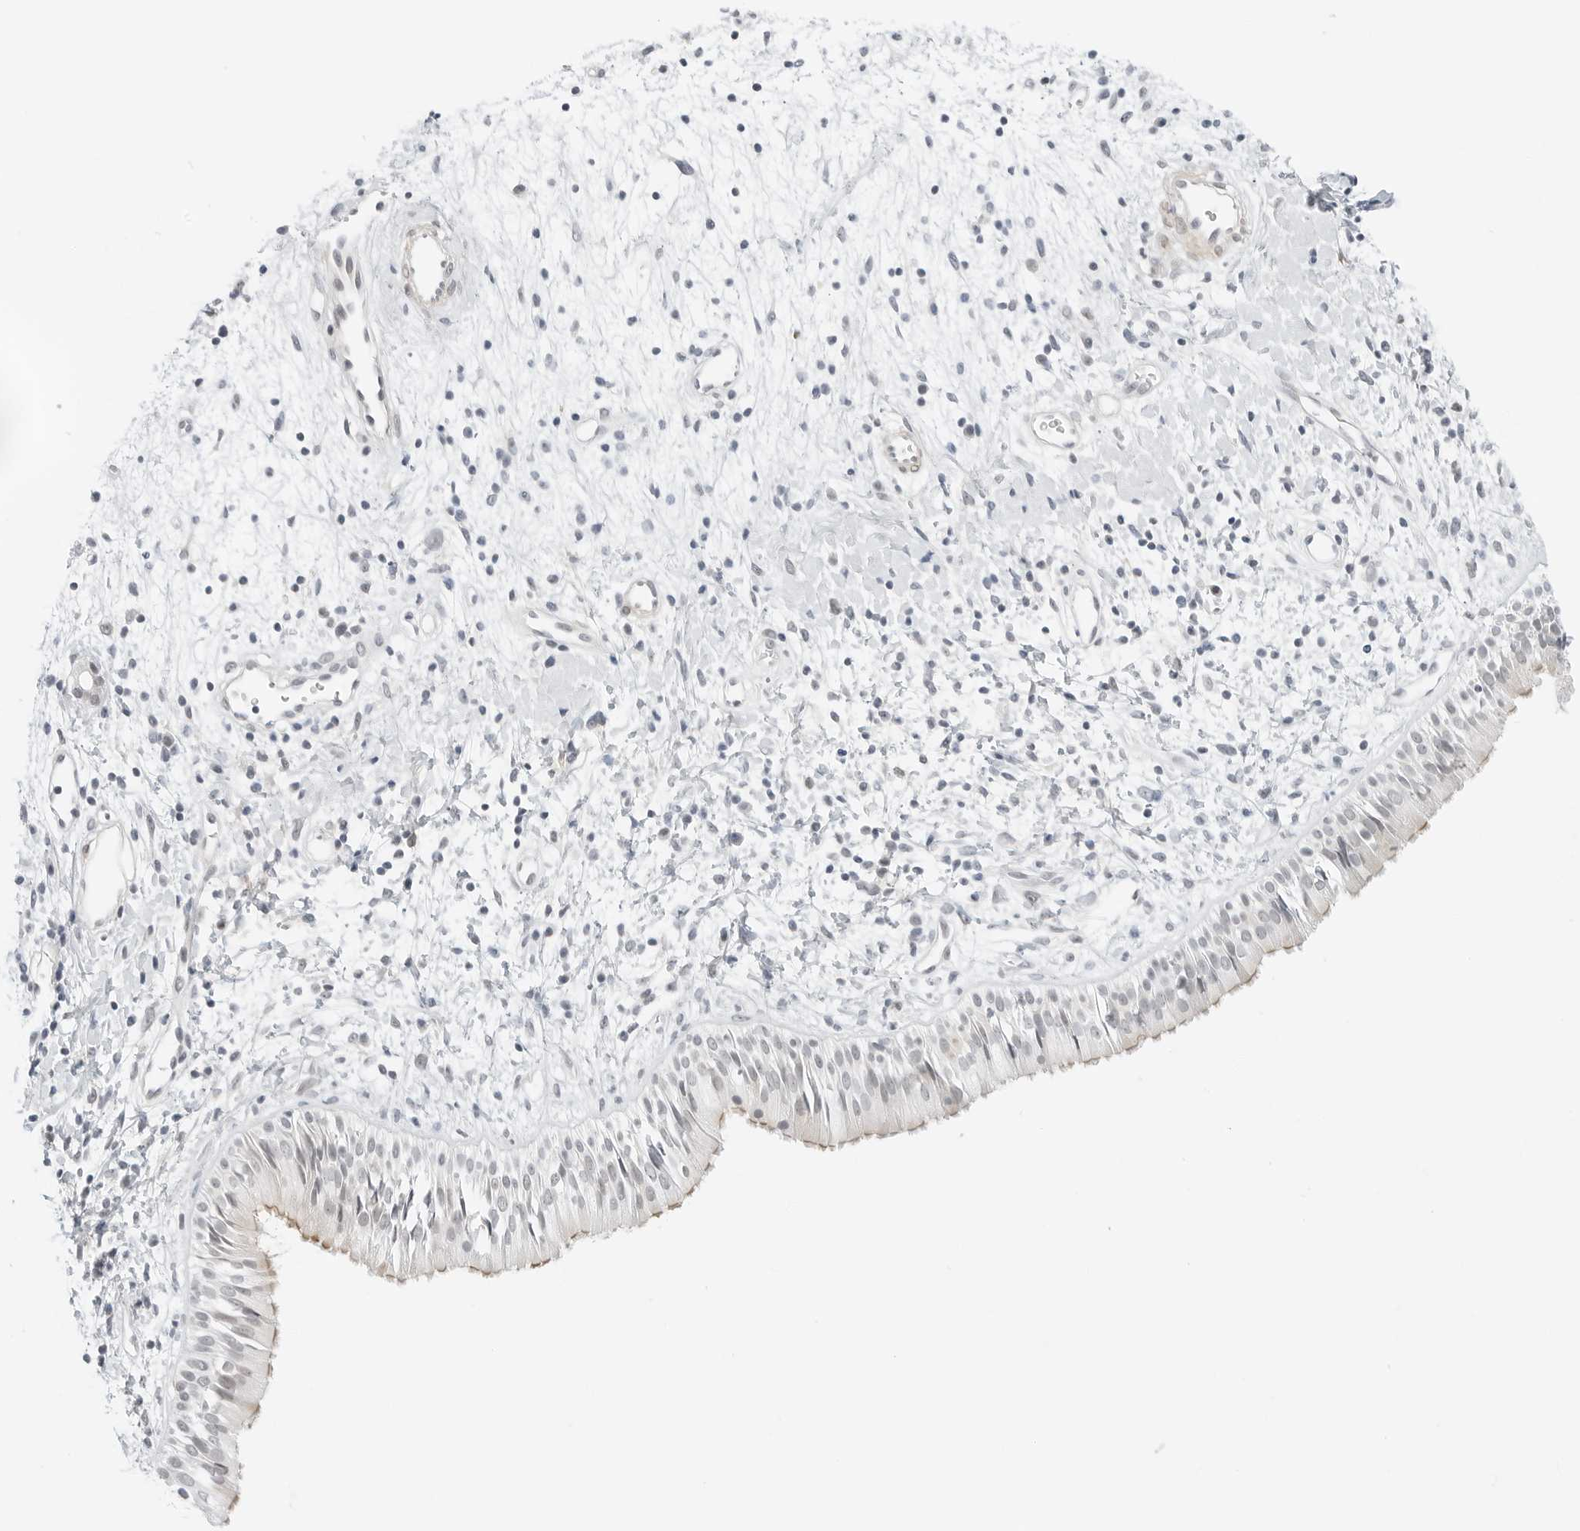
{"staining": {"intensity": "weak", "quantity": "<25%", "location": "nuclear"}, "tissue": "nasopharynx", "cell_type": "Respiratory epithelial cells", "image_type": "normal", "snomed": [{"axis": "morphology", "description": "Normal tissue, NOS"}, {"axis": "topography", "description": "Nasopharynx"}], "caption": "Respiratory epithelial cells show no significant protein expression in unremarkable nasopharynx. (DAB (3,3'-diaminobenzidine) immunohistochemistry with hematoxylin counter stain).", "gene": "CCSAP", "patient": {"sex": "male", "age": 22}}